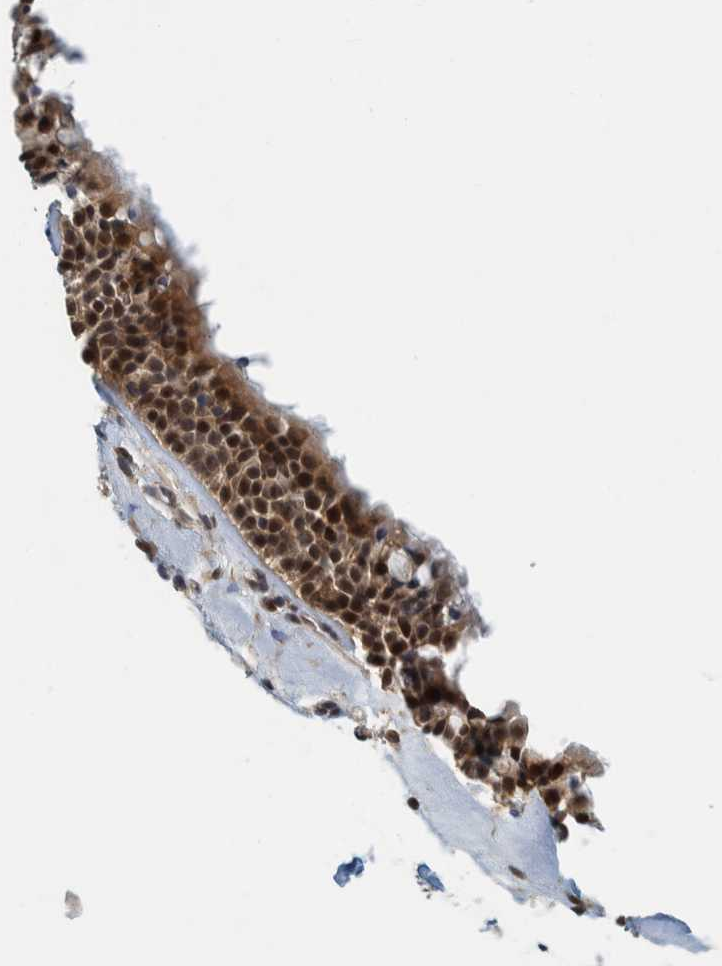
{"staining": {"intensity": "strong", "quantity": ">75%", "location": "cytoplasmic/membranous,nuclear"}, "tissue": "nasopharynx", "cell_type": "Respiratory epithelial cells", "image_type": "normal", "snomed": [{"axis": "morphology", "description": "Normal tissue, NOS"}, {"axis": "topography", "description": "Nasopharynx"}], "caption": "Human nasopharynx stained for a protein (brown) exhibits strong cytoplasmic/membranous,nuclear positive staining in about >75% of respiratory epithelial cells.", "gene": "COPS3", "patient": {"sex": "female", "age": 42}}